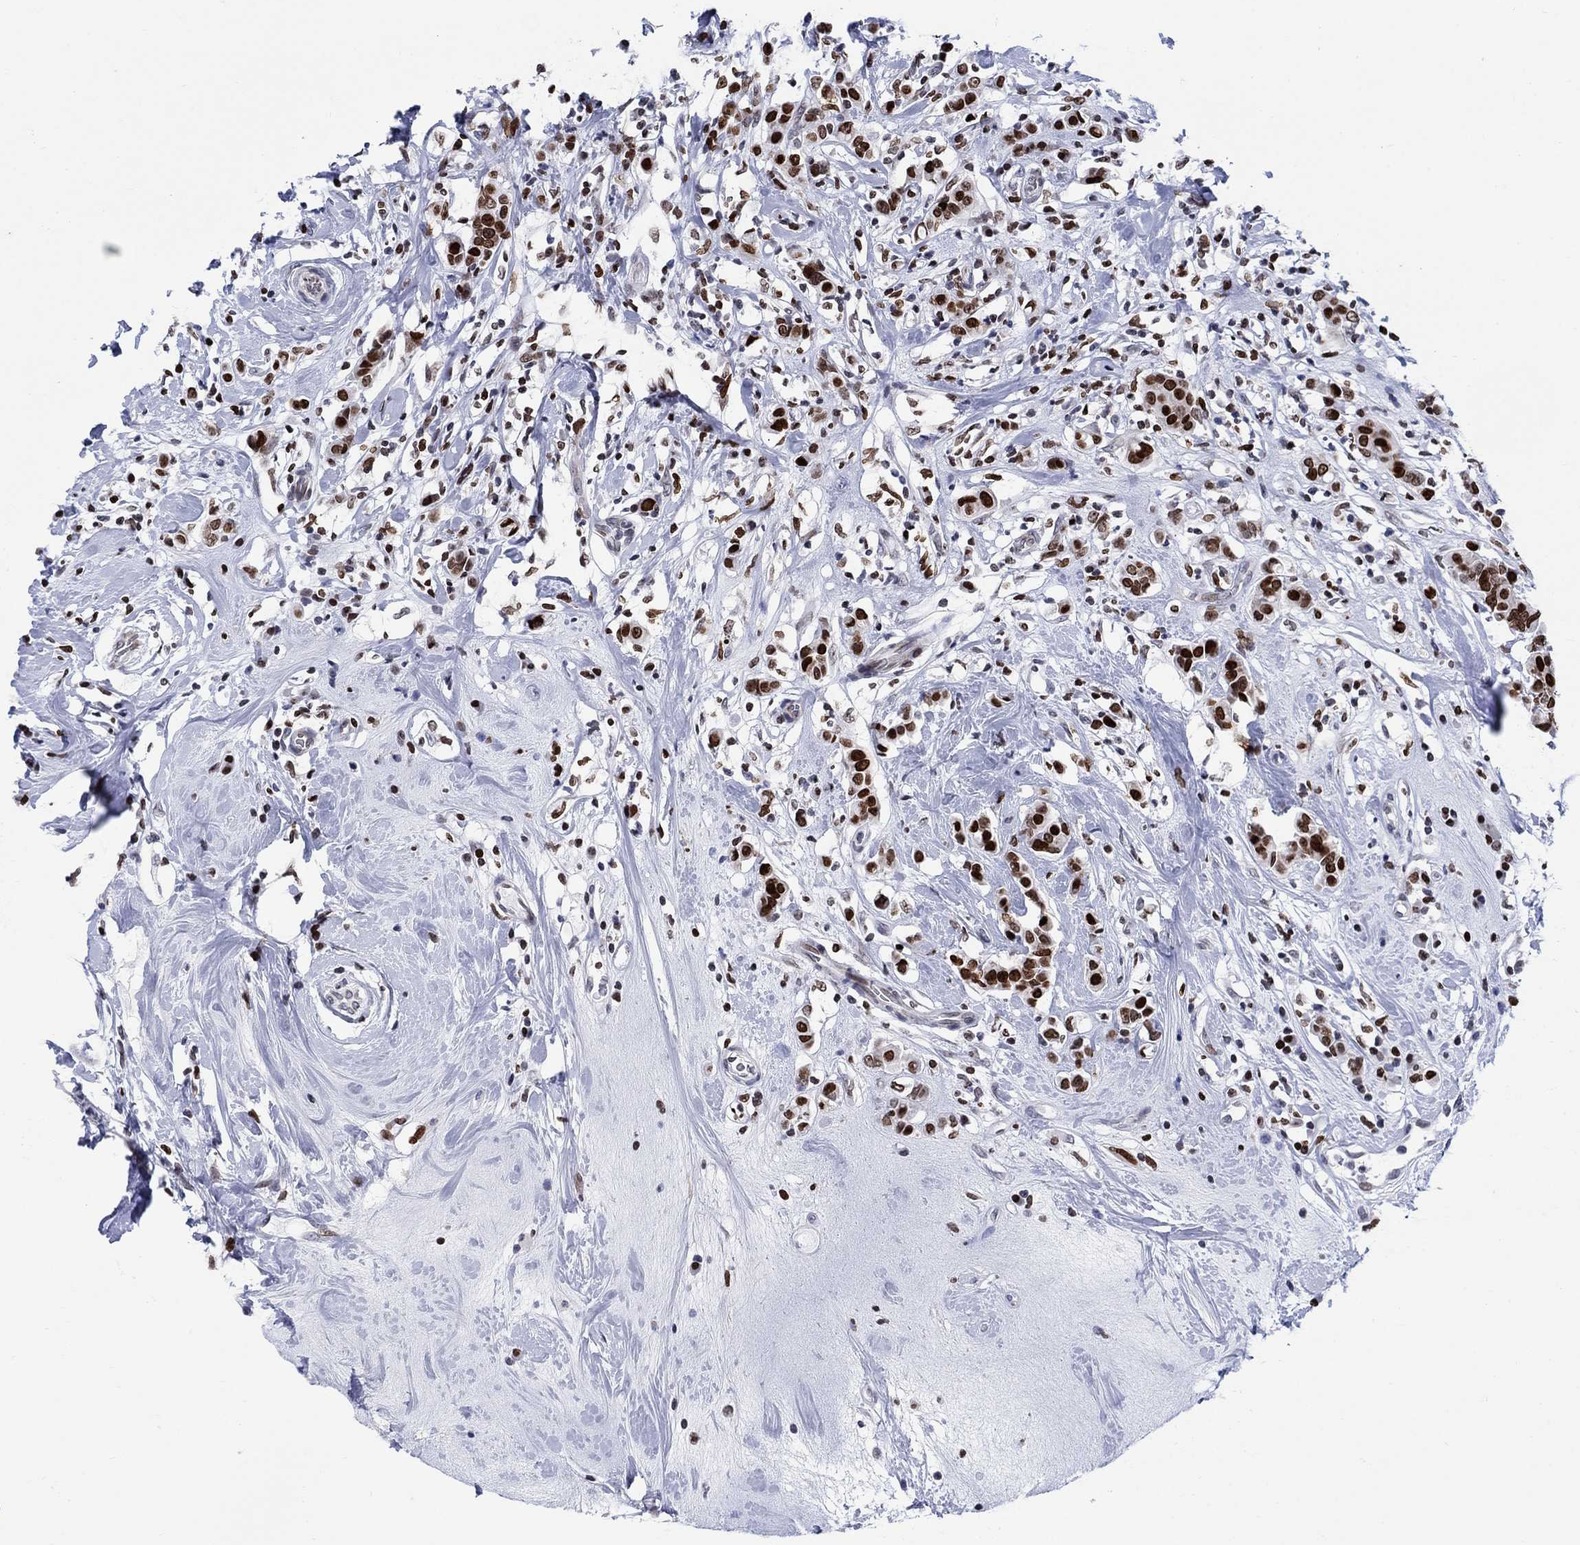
{"staining": {"intensity": "strong", "quantity": "25%-75%", "location": "nuclear"}, "tissue": "breast cancer", "cell_type": "Tumor cells", "image_type": "cancer", "snomed": [{"axis": "morphology", "description": "Duct carcinoma"}, {"axis": "topography", "description": "Breast"}], "caption": "Immunohistochemistry (IHC) micrograph of human breast infiltrating ductal carcinoma stained for a protein (brown), which reveals high levels of strong nuclear staining in about 25%-75% of tumor cells.", "gene": "HMGA1", "patient": {"sex": "female", "age": 27}}